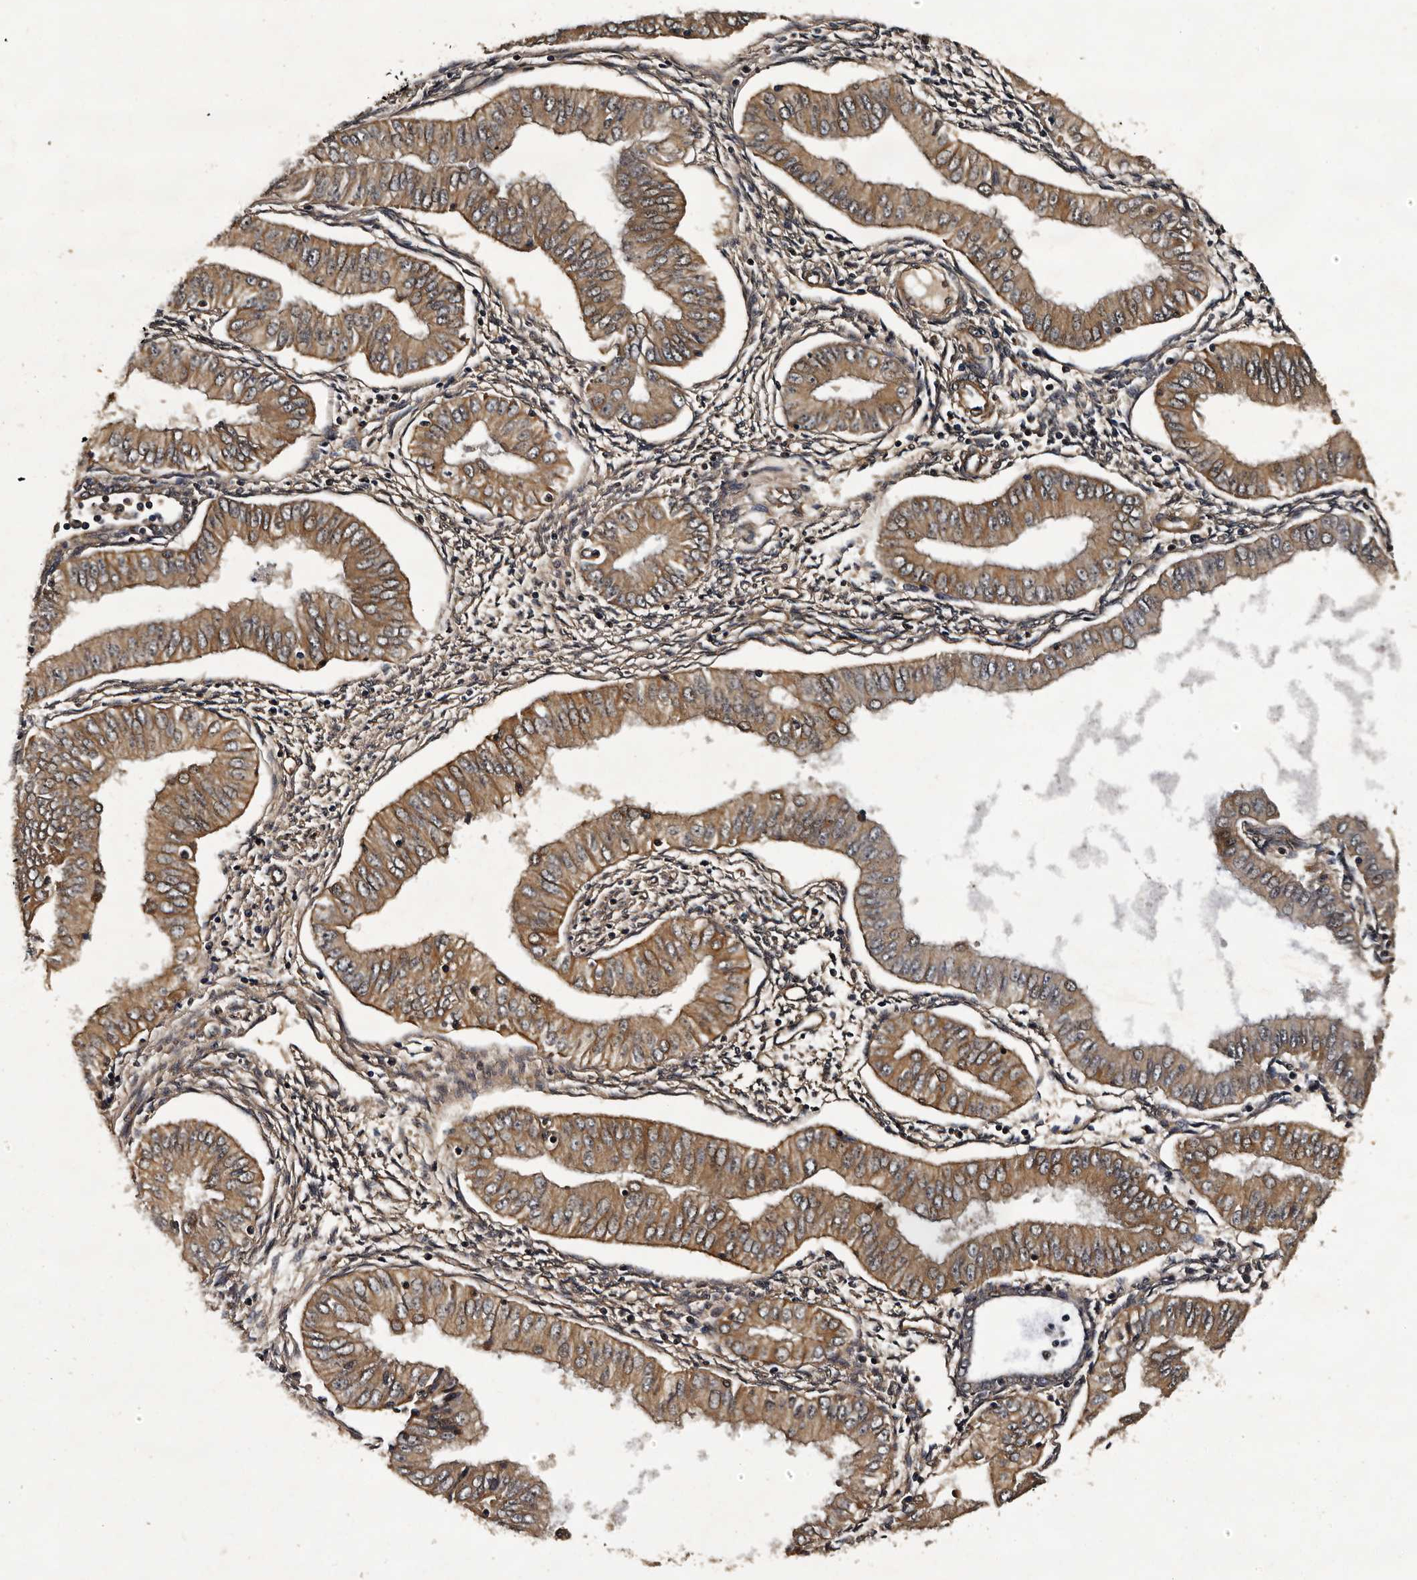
{"staining": {"intensity": "moderate", "quantity": ">75%", "location": "cytoplasmic/membranous"}, "tissue": "endometrial cancer", "cell_type": "Tumor cells", "image_type": "cancer", "snomed": [{"axis": "morphology", "description": "Normal tissue, NOS"}, {"axis": "morphology", "description": "Adenocarcinoma, NOS"}, {"axis": "topography", "description": "Endometrium"}], "caption": "Human adenocarcinoma (endometrial) stained with a protein marker displays moderate staining in tumor cells.", "gene": "CPNE3", "patient": {"sex": "female", "age": 53}}